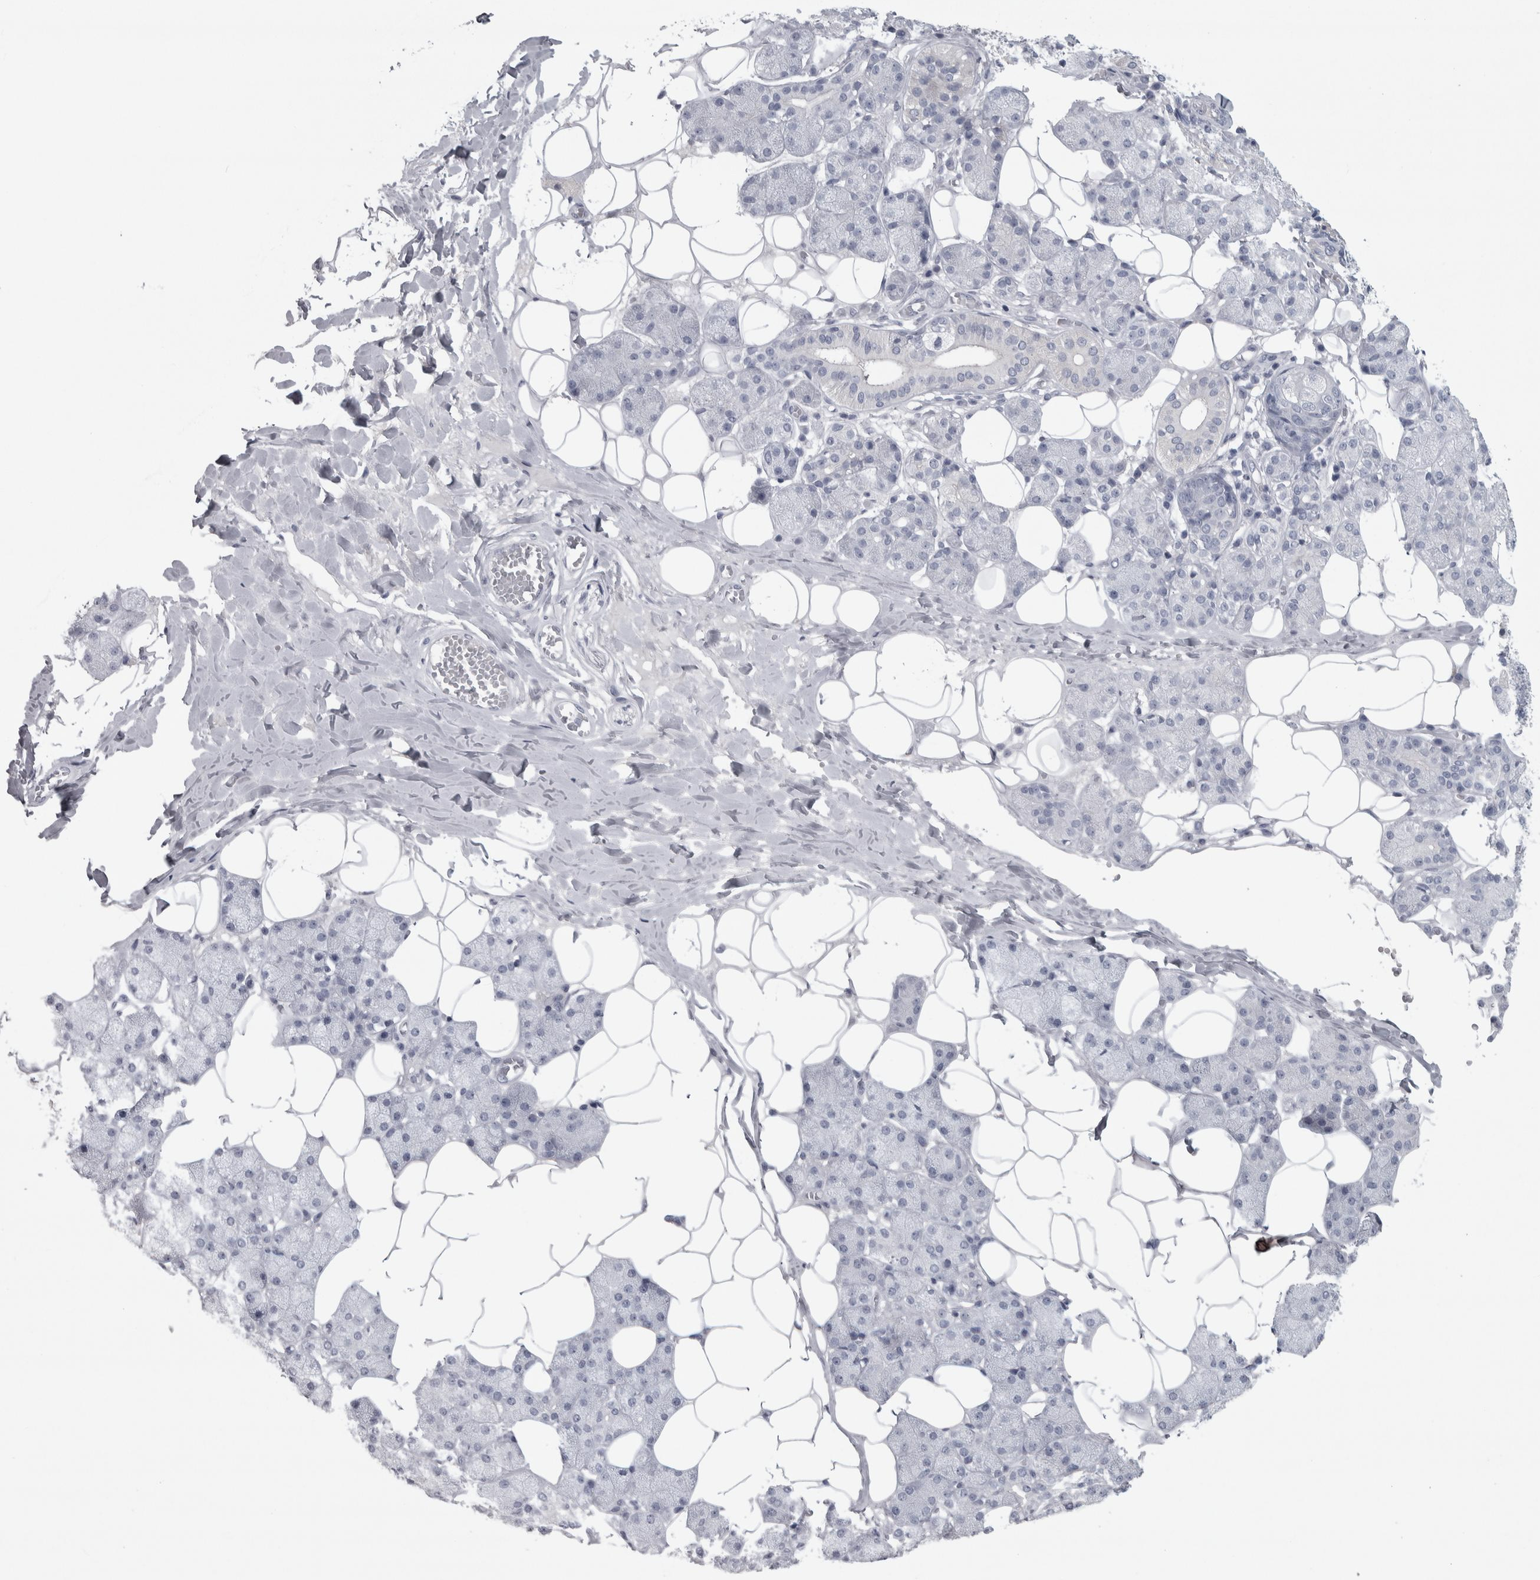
{"staining": {"intensity": "negative", "quantity": "none", "location": "none"}, "tissue": "salivary gland", "cell_type": "Glandular cells", "image_type": "normal", "snomed": [{"axis": "morphology", "description": "Normal tissue, NOS"}, {"axis": "topography", "description": "Salivary gland"}], "caption": "This image is of benign salivary gland stained with immunohistochemistry to label a protein in brown with the nuclei are counter-stained blue. There is no positivity in glandular cells.", "gene": "ENPP7", "patient": {"sex": "female", "age": 33}}